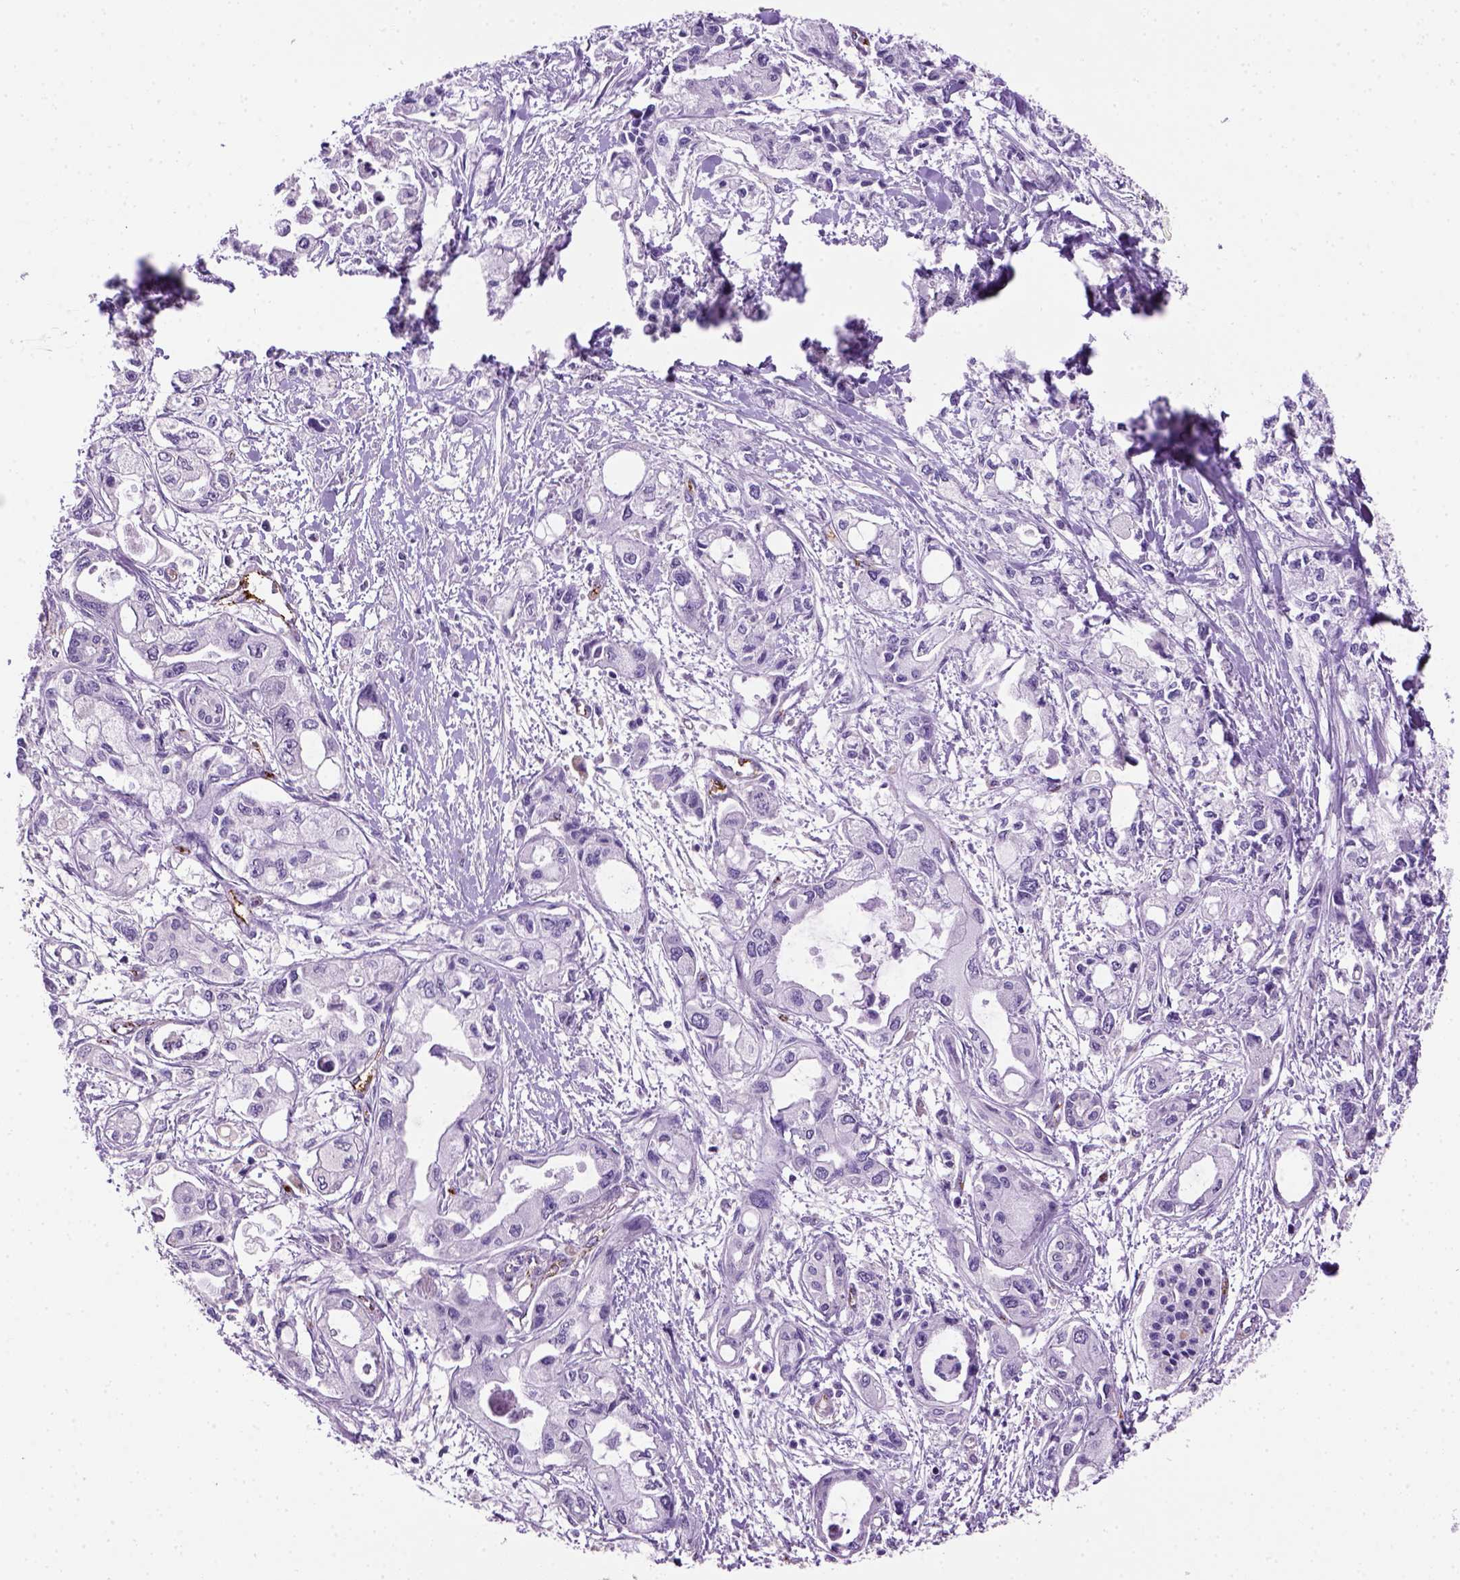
{"staining": {"intensity": "negative", "quantity": "none", "location": "none"}, "tissue": "pancreatic cancer", "cell_type": "Tumor cells", "image_type": "cancer", "snomed": [{"axis": "morphology", "description": "Adenocarcinoma, NOS"}, {"axis": "topography", "description": "Pancreas"}], "caption": "Human pancreatic adenocarcinoma stained for a protein using IHC shows no positivity in tumor cells.", "gene": "VWF", "patient": {"sex": "female", "age": 61}}